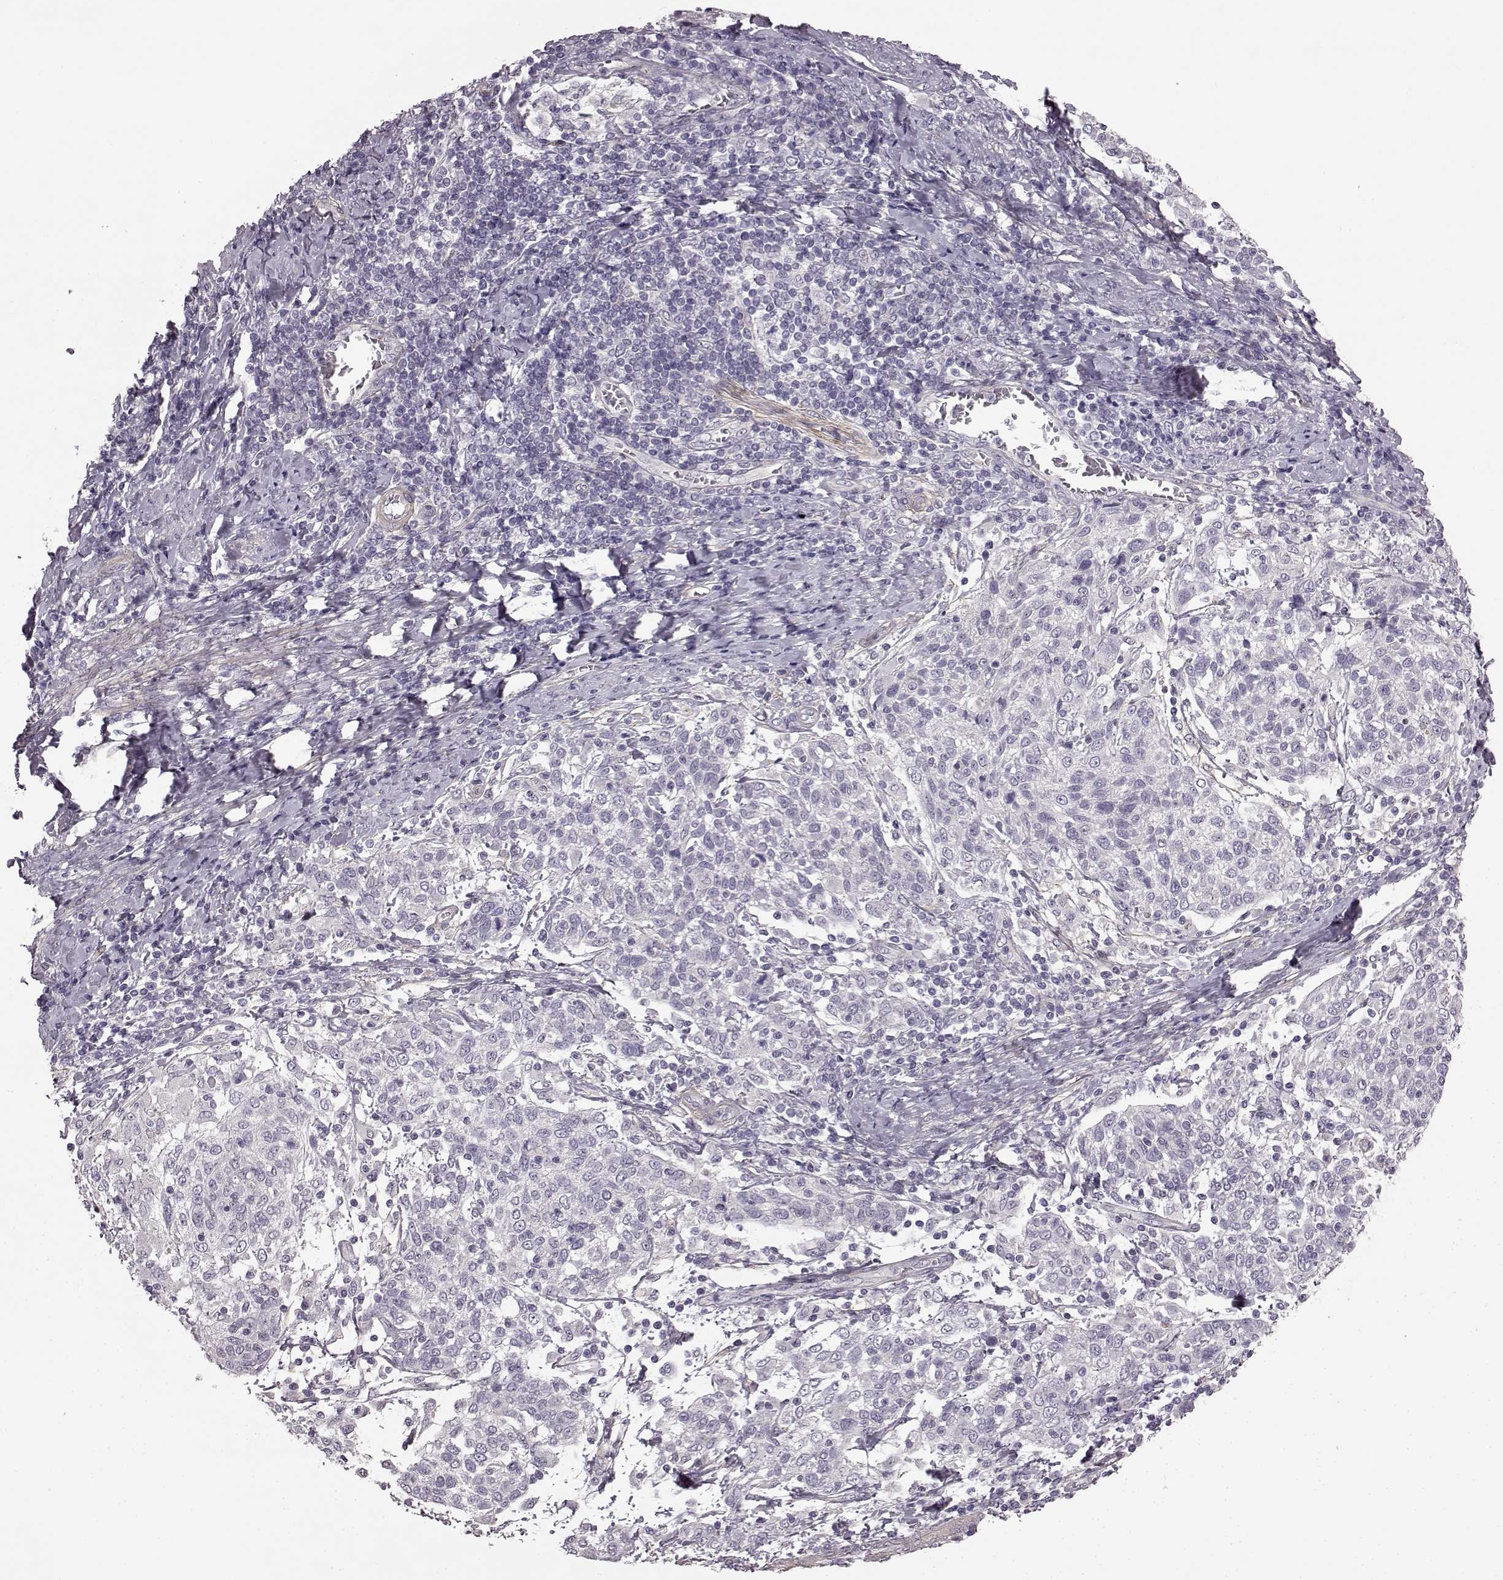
{"staining": {"intensity": "negative", "quantity": "none", "location": "none"}, "tissue": "cervical cancer", "cell_type": "Tumor cells", "image_type": "cancer", "snomed": [{"axis": "morphology", "description": "Squamous cell carcinoma, NOS"}, {"axis": "topography", "description": "Cervix"}], "caption": "This is an IHC histopathology image of cervical squamous cell carcinoma. There is no positivity in tumor cells.", "gene": "GRK1", "patient": {"sex": "female", "age": 61}}